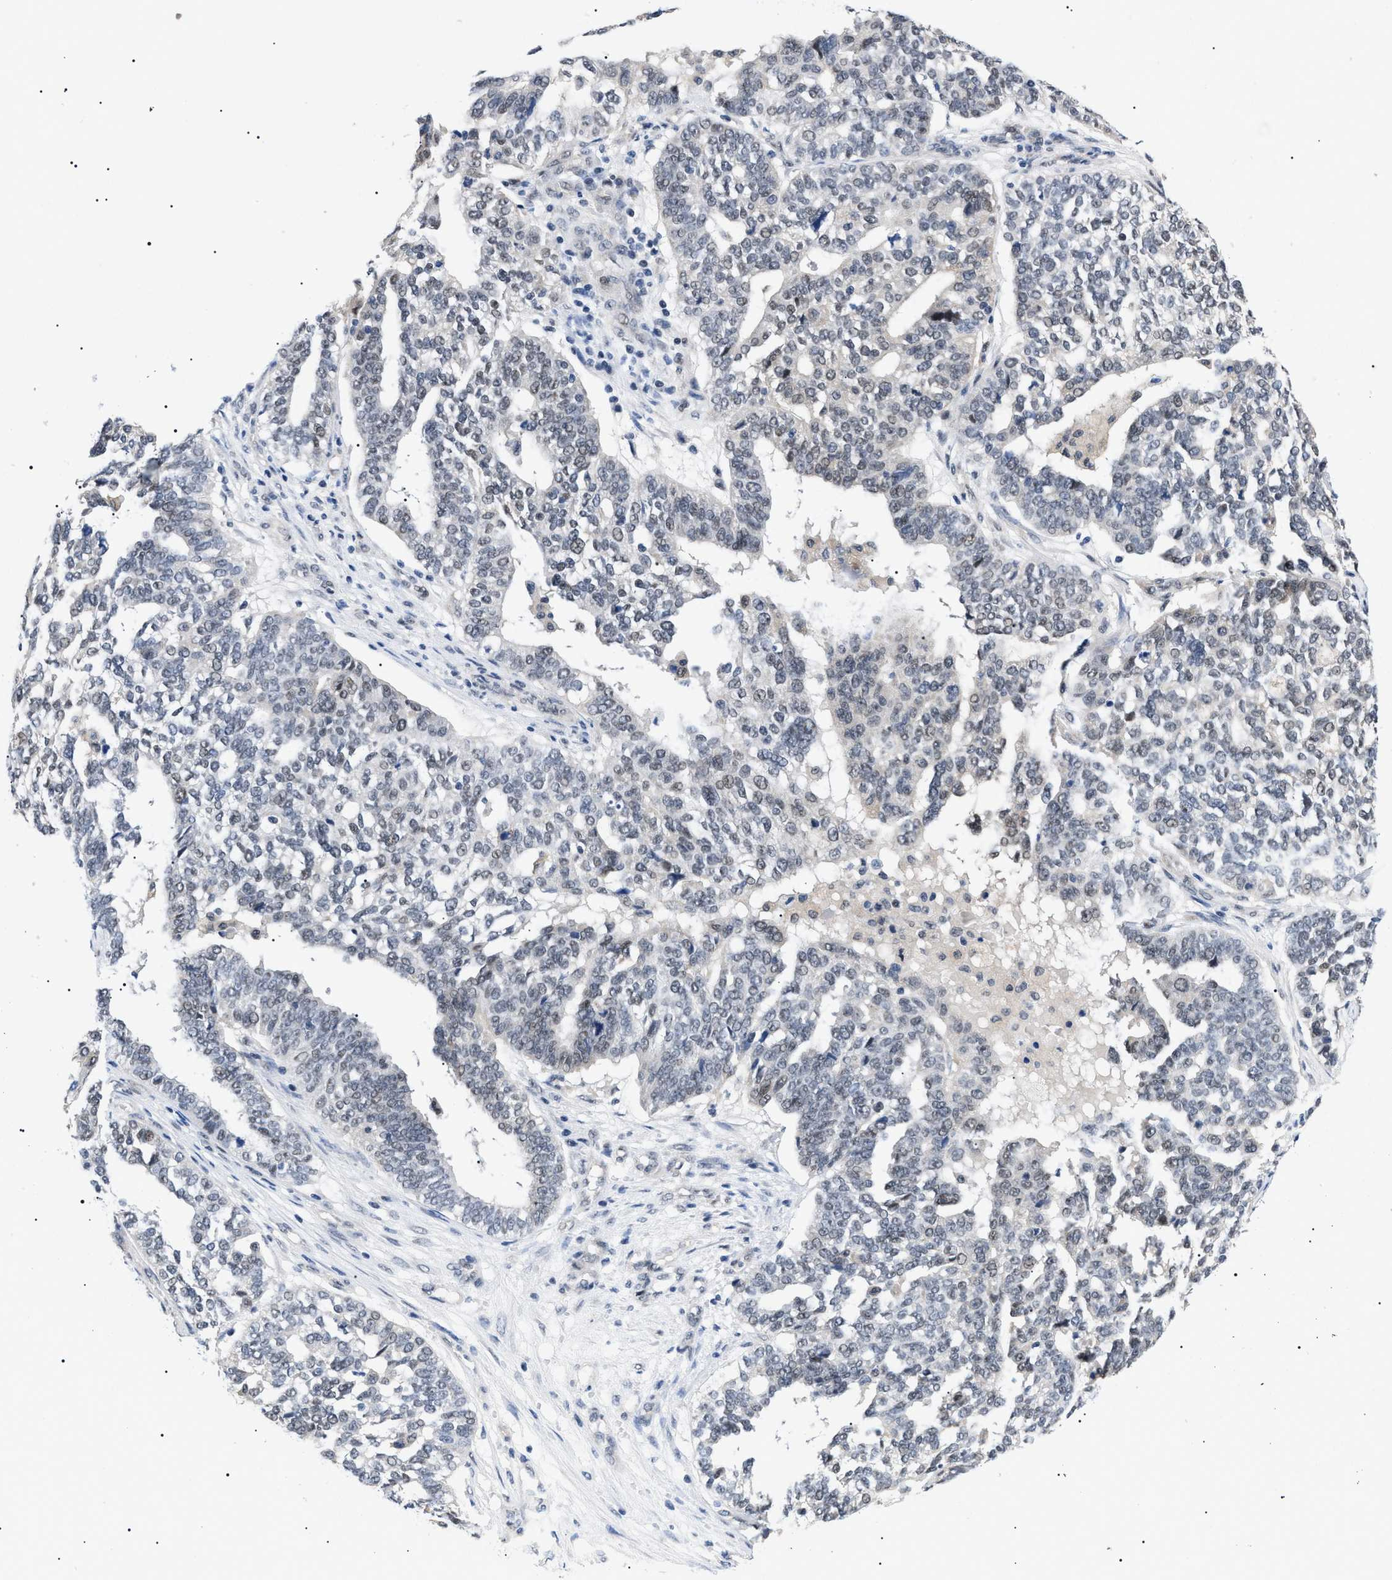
{"staining": {"intensity": "weak", "quantity": "<25%", "location": "nuclear"}, "tissue": "ovarian cancer", "cell_type": "Tumor cells", "image_type": "cancer", "snomed": [{"axis": "morphology", "description": "Cystadenocarcinoma, serous, NOS"}, {"axis": "topography", "description": "Ovary"}], "caption": "Protein analysis of ovarian serous cystadenocarcinoma demonstrates no significant positivity in tumor cells.", "gene": "GARRE1", "patient": {"sex": "female", "age": 59}}